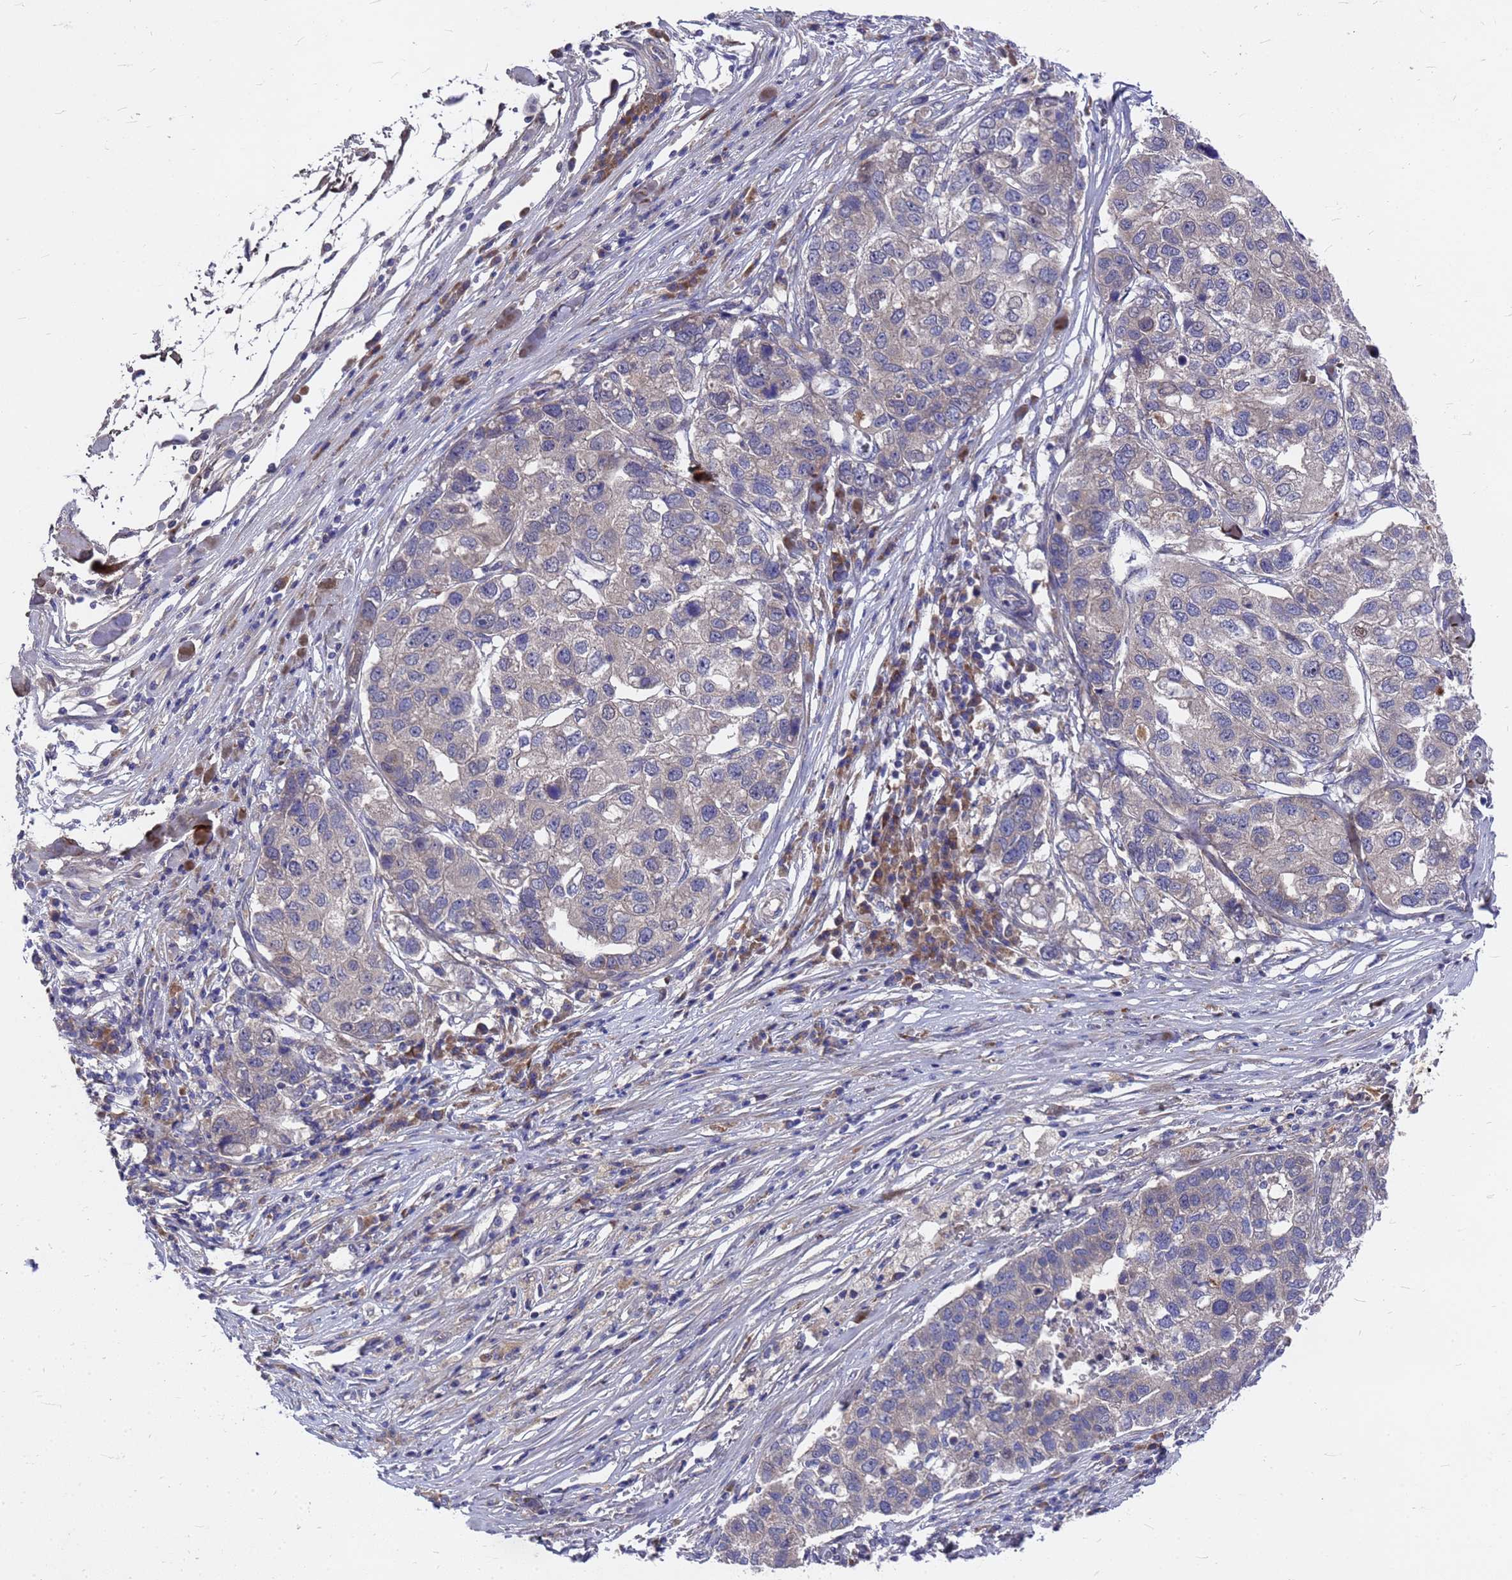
{"staining": {"intensity": "negative", "quantity": "none", "location": "none"}, "tissue": "pancreatic cancer", "cell_type": "Tumor cells", "image_type": "cancer", "snomed": [{"axis": "morphology", "description": "Adenocarcinoma, NOS"}, {"axis": "topography", "description": "Pancreas"}], "caption": "Immunohistochemical staining of human pancreatic cancer (adenocarcinoma) displays no significant positivity in tumor cells.", "gene": "ZNF717", "patient": {"sex": "female", "age": 61}}